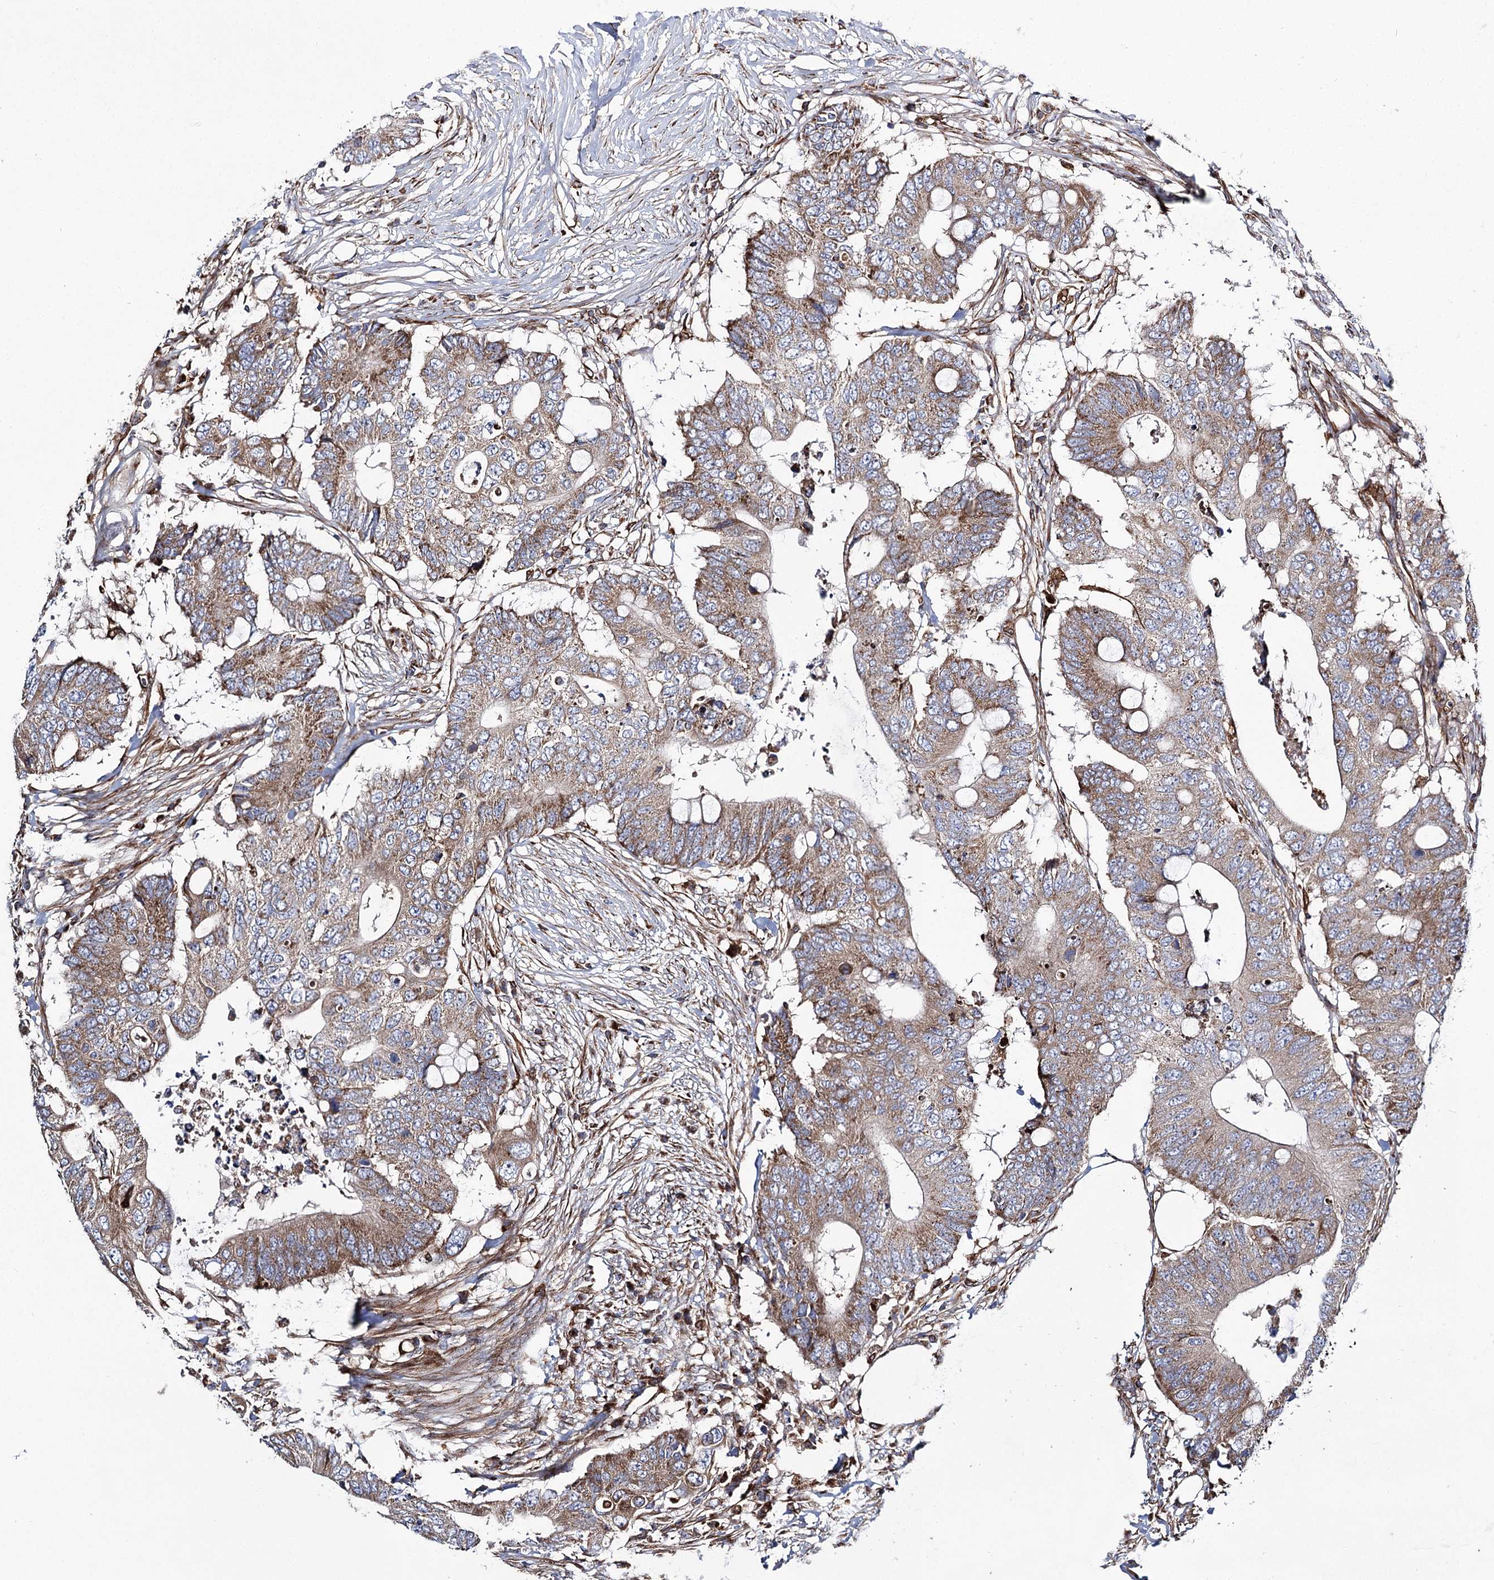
{"staining": {"intensity": "moderate", "quantity": ">75%", "location": "cytoplasmic/membranous"}, "tissue": "colorectal cancer", "cell_type": "Tumor cells", "image_type": "cancer", "snomed": [{"axis": "morphology", "description": "Adenocarcinoma, NOS"}, {"axis": "topography", "description": "Colon"}], "caption": "Brown immunohistochemical staining in human colorectal adenocarcinoma reveals moderate cytoplasmic/membranous staining in about >75% of tumor cells. (brown staining indicates protein expression, while blue staining denotes nuclei).", "gene": "THUMPD3", "patient": {"sex": "male", "age": 71}}